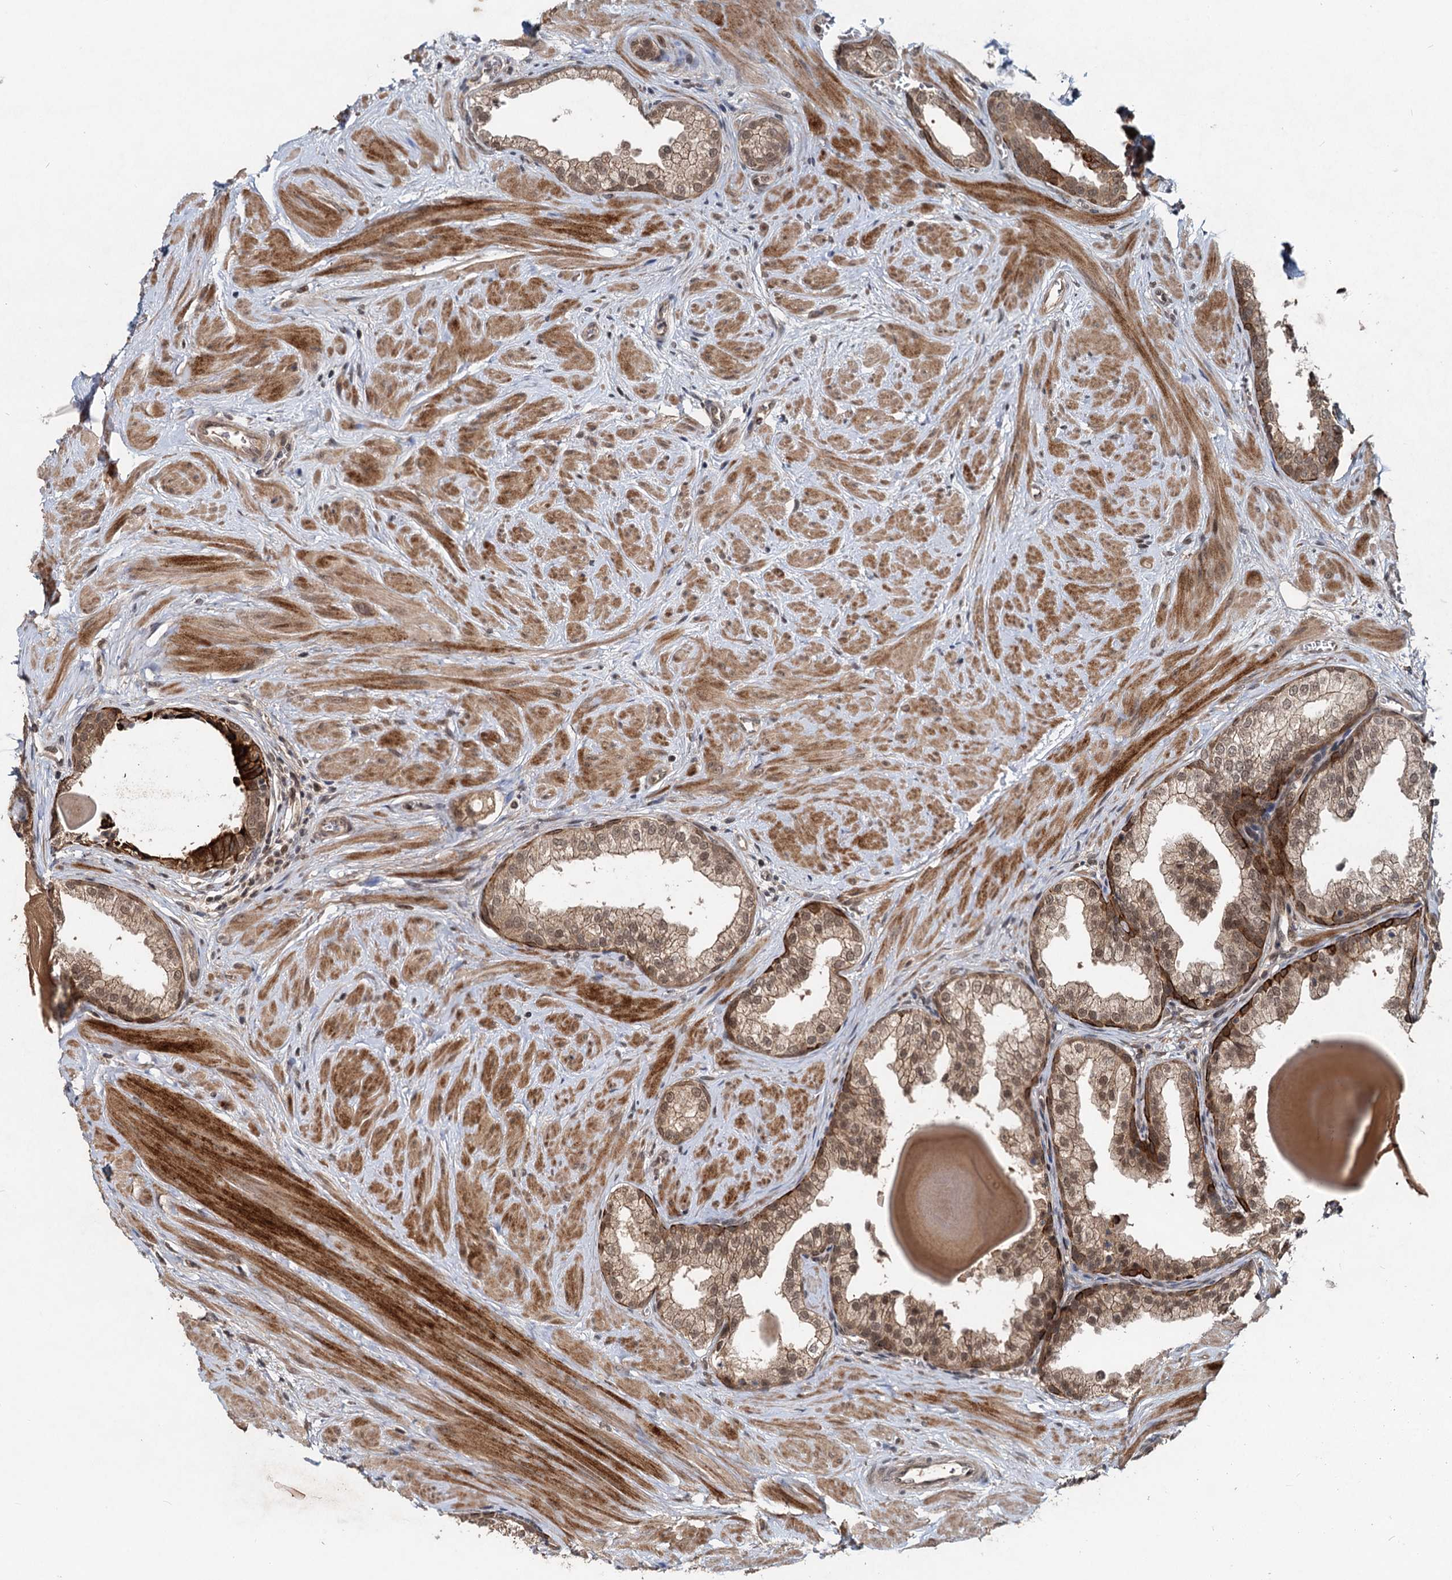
{"staining": {"intensity": "moderate", "quantity": ">75%", "location": "cytoplasmic/membranous,nuclear"}, "tissue": "prostate", "cell_type": "Glandular cells", "image_type": "normal", "snomed": [{"axis": "morphology", "description": "Normal tissue, NOS"}, {"axis": "topography", "description": "Prostate"}], "caption": "Glandular cells exhibit medium levels of moderate cytoplasmic/membranous,nuclear staining in about >75% of cells in benign human prostate. (Stains: DAB (3,3'-diaminobenzidine) in brown, nuclei in blue, Microscopy: brightfield microscopy at high magnification).", "gene": "RITA1", "patient": {"sex": "male", "age": 48}}